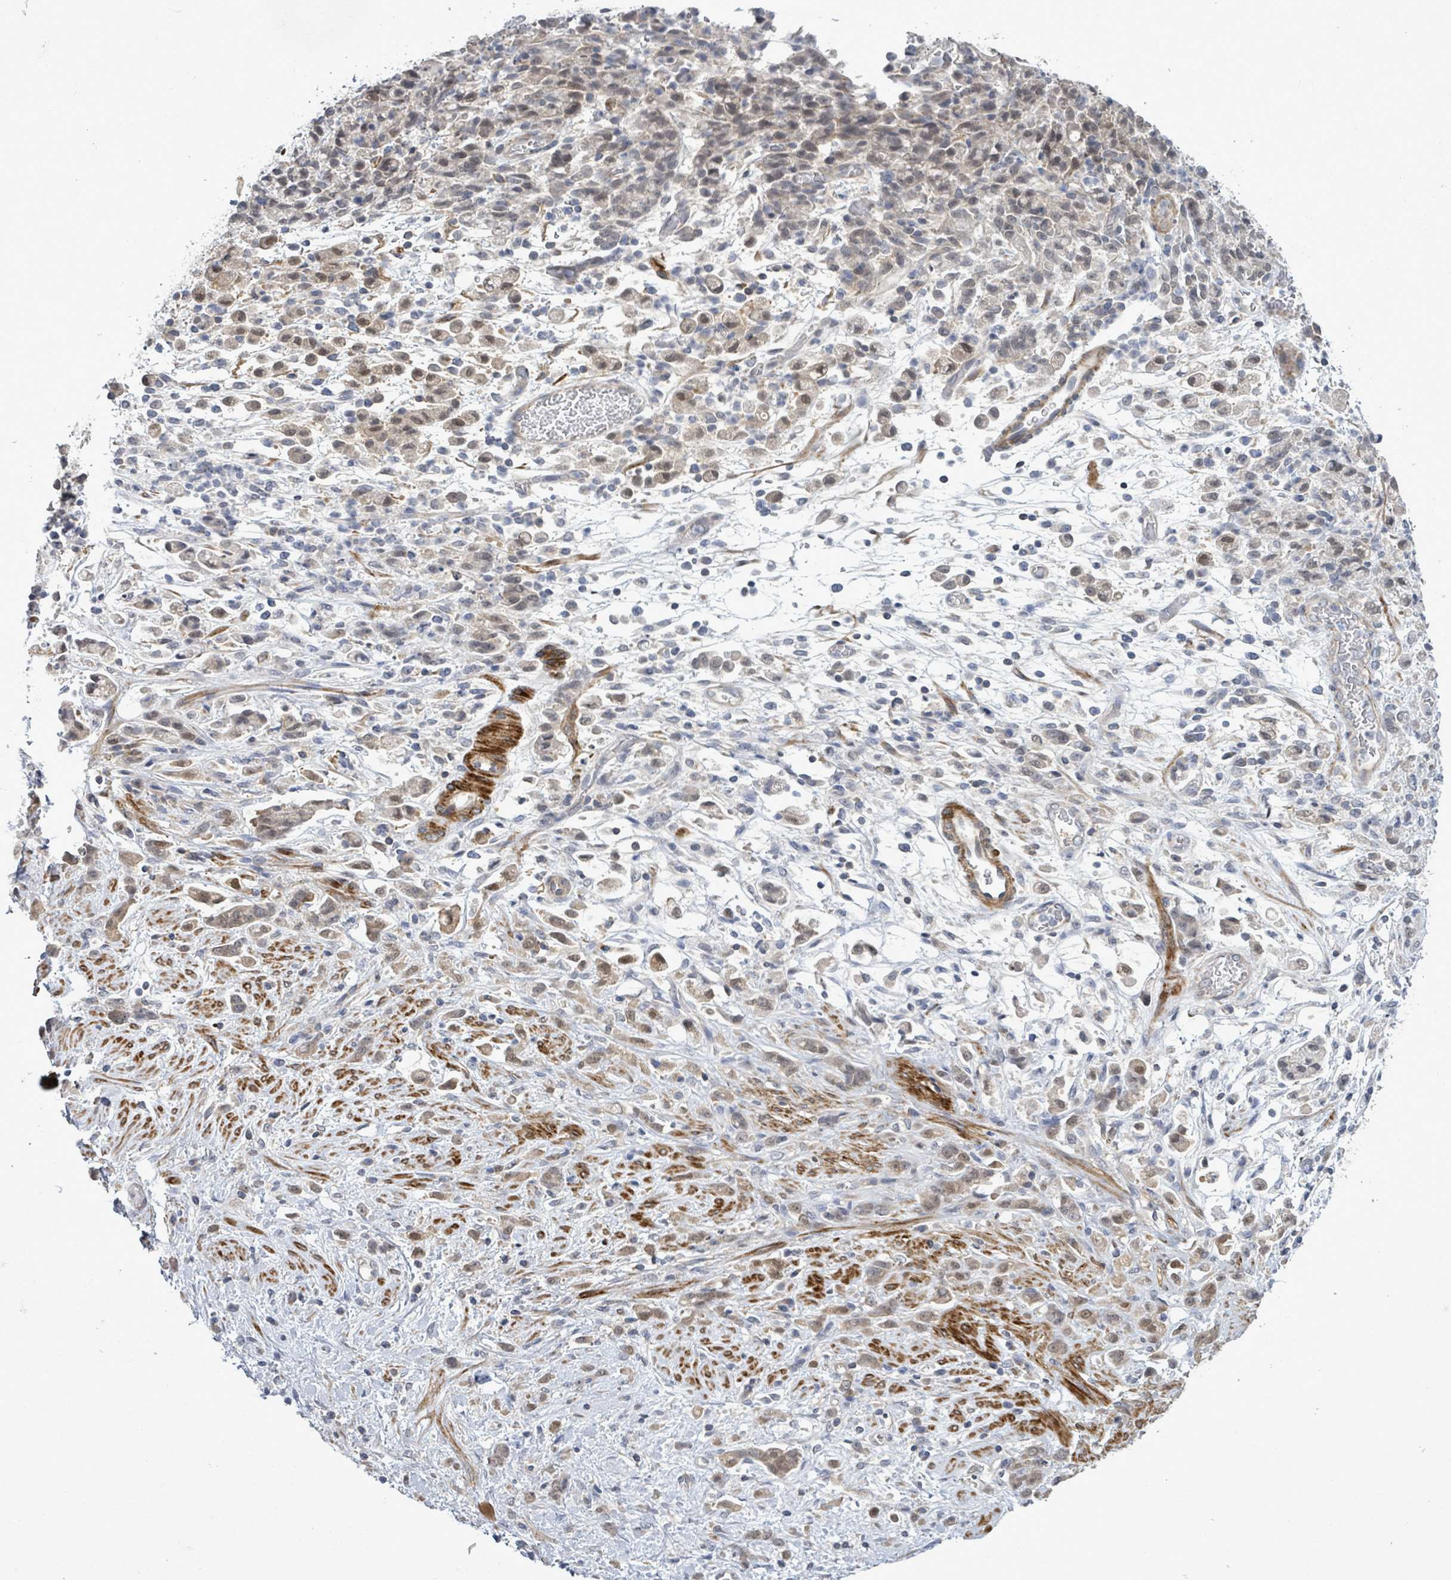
{"staining": {"intensity": "negative", "quantity": "none", "location": "none"}, "tissue": "stomach cancer", "cell_type": "Tumor cells", "image_type": "cancer", "snomed": [{"axis": "morphology", "description": "Adenocarcinoma, NOS"}, {"axis": "topography", "description": "Stomach"}], "caption": "Immunohistochemistry (IHC) micrograph of stomach cancer (adenocarcinoma) stained for a protein (brown), which shows no positivity in tumor cells.", "gene": "AMMECR1", "patient": {"sex": "female", "age": 60}}